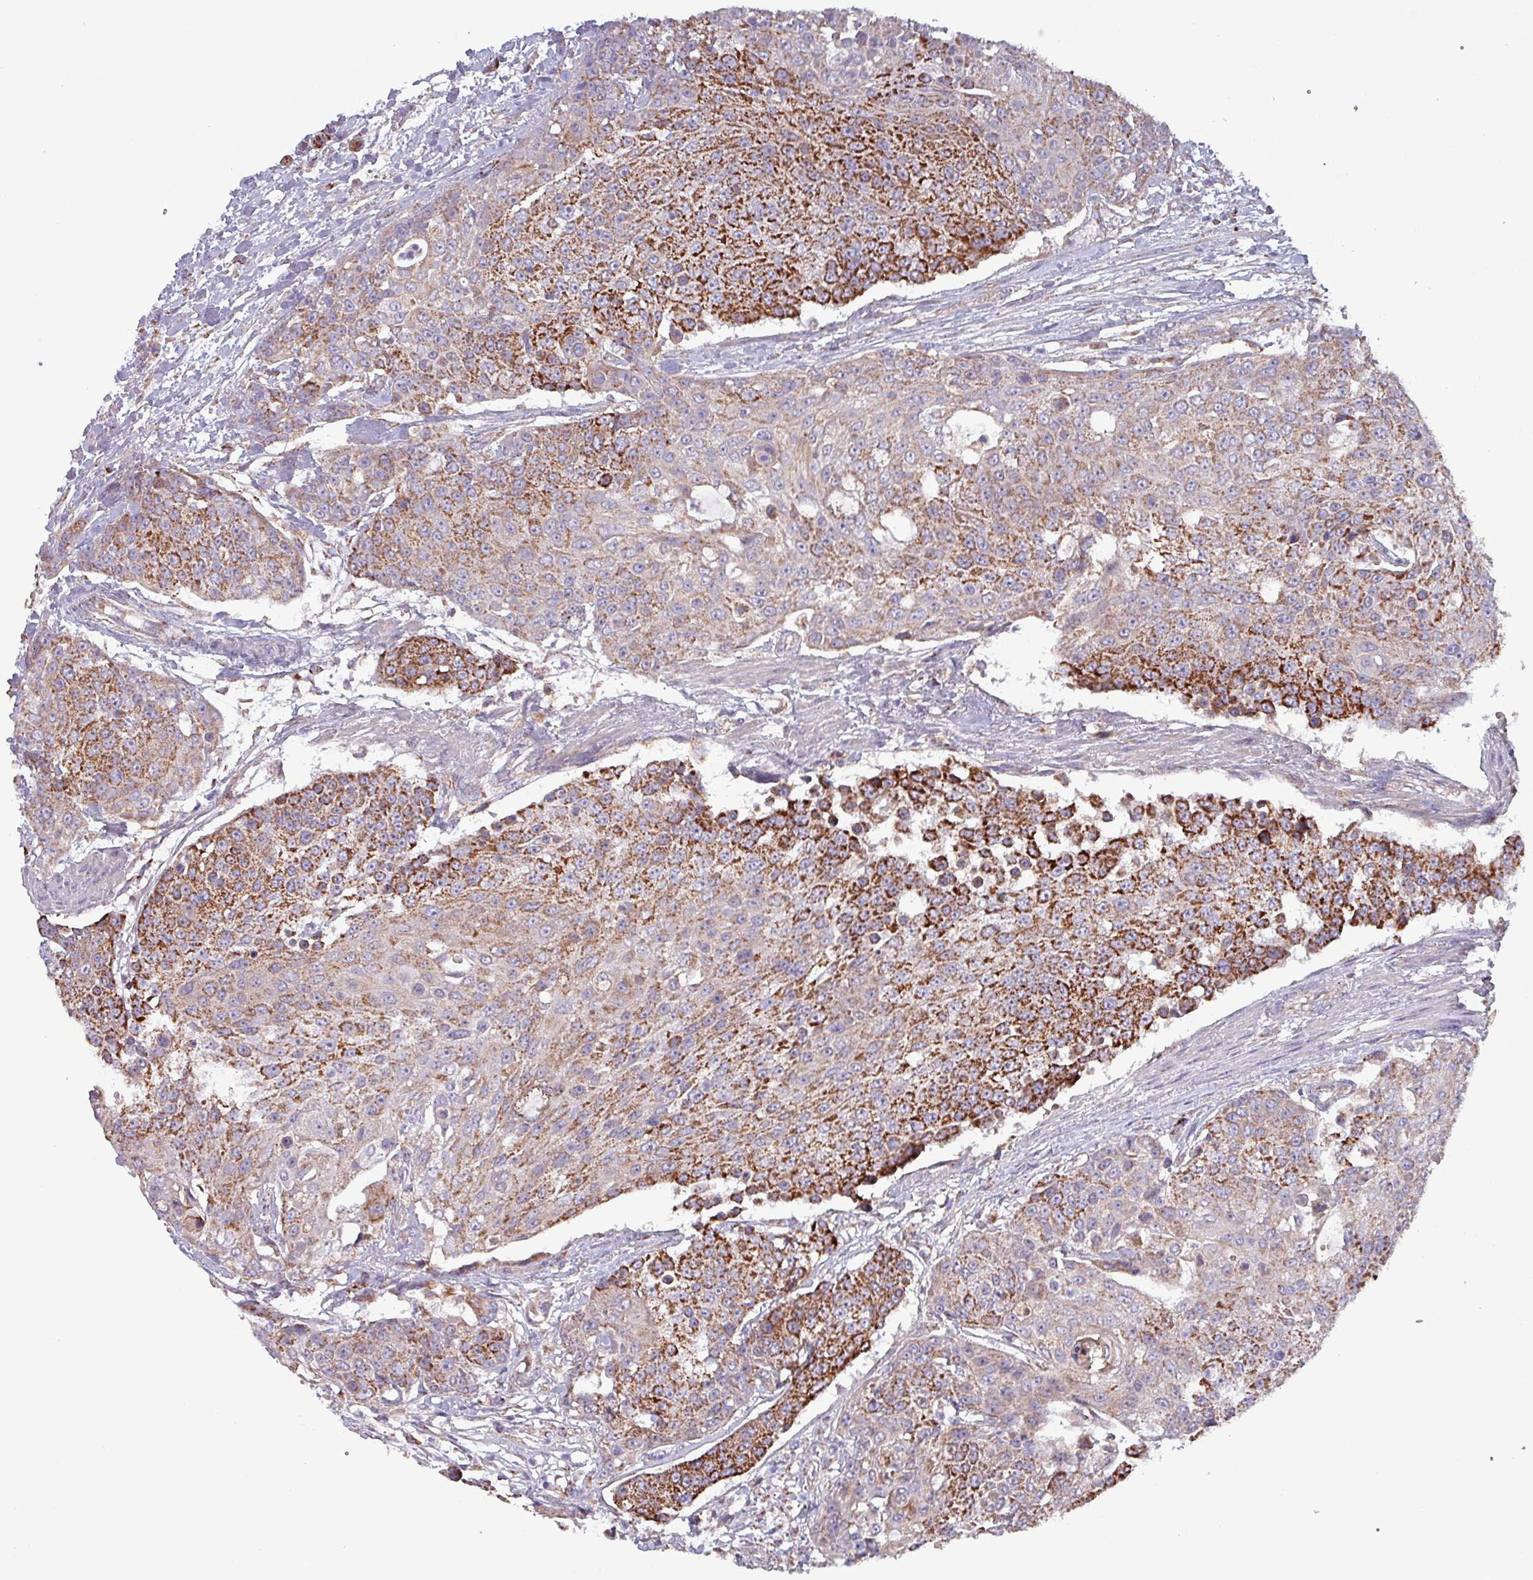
{"staining": {"intensity": "strong", "quantity": ">75%", "location": "cytoplasmic/membranous"}, "tissue": "urothelial cancer", "cell_type": "Tumor cells", "image_type": "cancer", "snomed": [{"axis": "morphology", "description": "Urothelial carcinoma, High grade"}, {"axis": "topography", "description": "Urinary bladder"}], "caption": "Urothelial carcinoma (high-grade) stained with DAB (3,3'-diaminobenzidine) IHC displays high levels of strong cytoplasmic/membranous positivity in about >75% of tumor cells.", "gene": "ZNF322", "patient": {"sex": "female", "age": 63}}